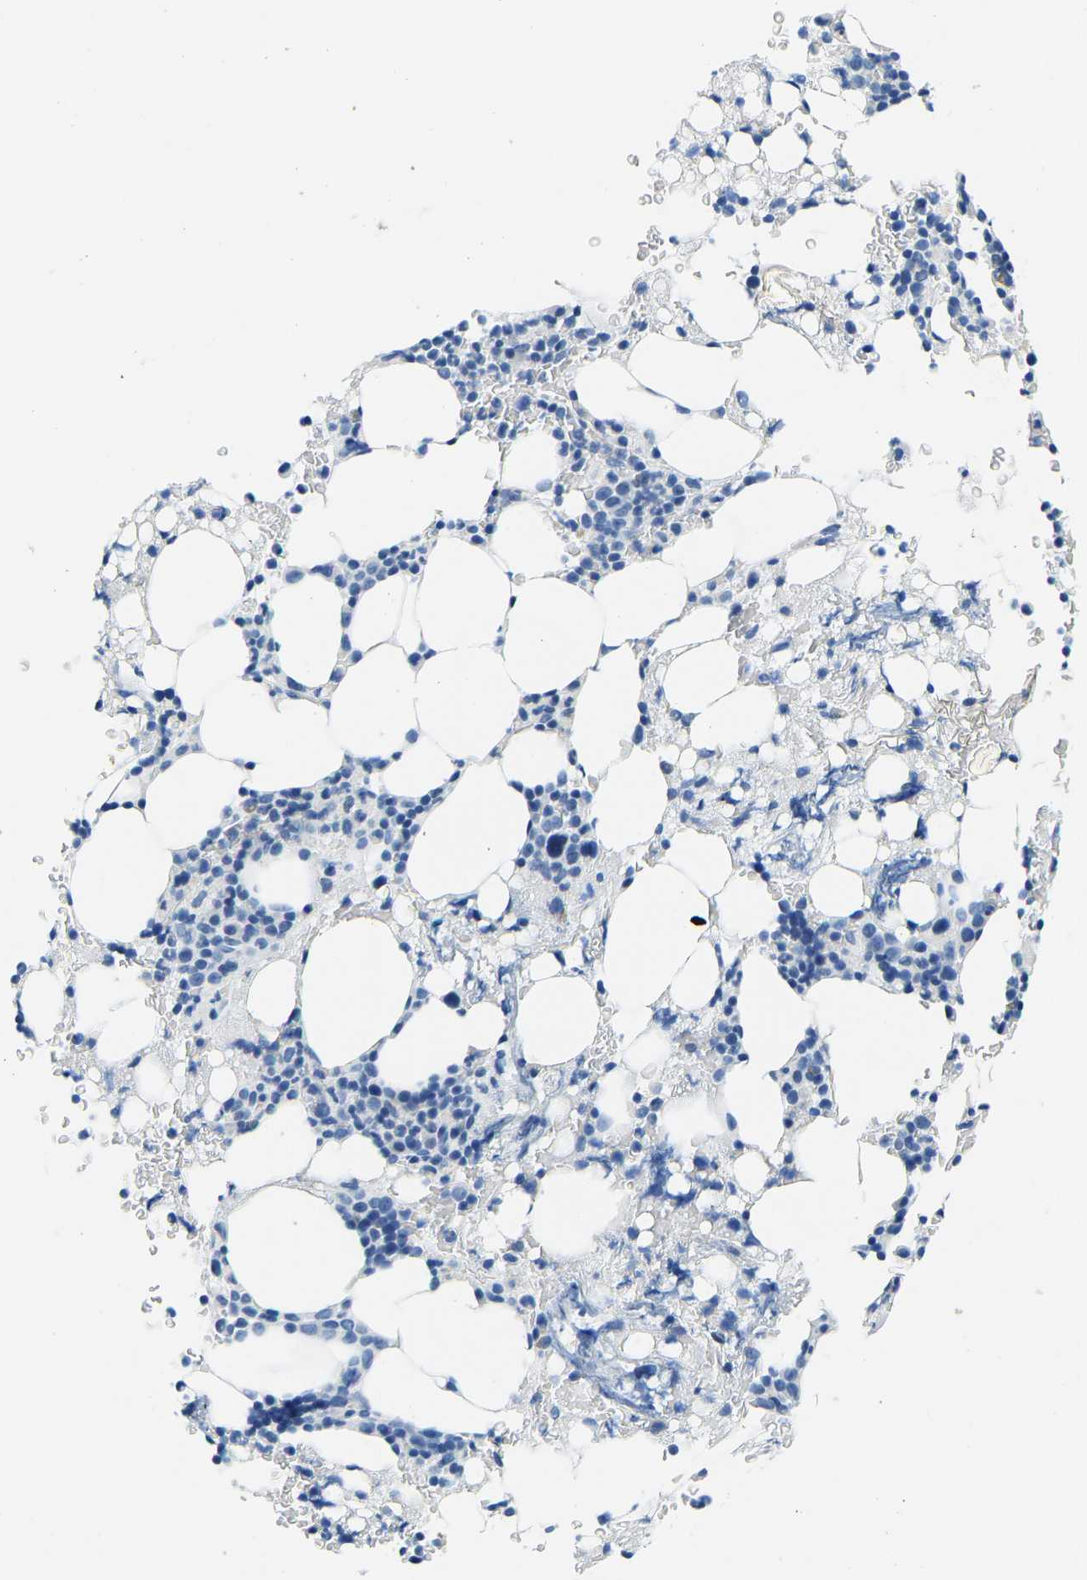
{"staining": {"intensity": "negative", "quantity": "none", "location": "none"}, "tissue": "bone marrow", "cell_type": "Hematopoietic cells", "image_type": "normal", "snomed": [{"axis": "morphology", "description": "Normal tissue, NOS"}, {"axis": "morphology", "description": "Inflammation, NOS"}, {"axis": "topography", "description": "Bone marrow"}], "caption": "Immunohistochemical staining of normal human bone marrow exhibits no significant expression in hematopoietic cells. (DAB (3,3'-diaminobenzidine) immunohistochemistry with hematoxylin counter stain).", "gene": "SERPINB3", "patient": {"sex": "female", "age": 84}}